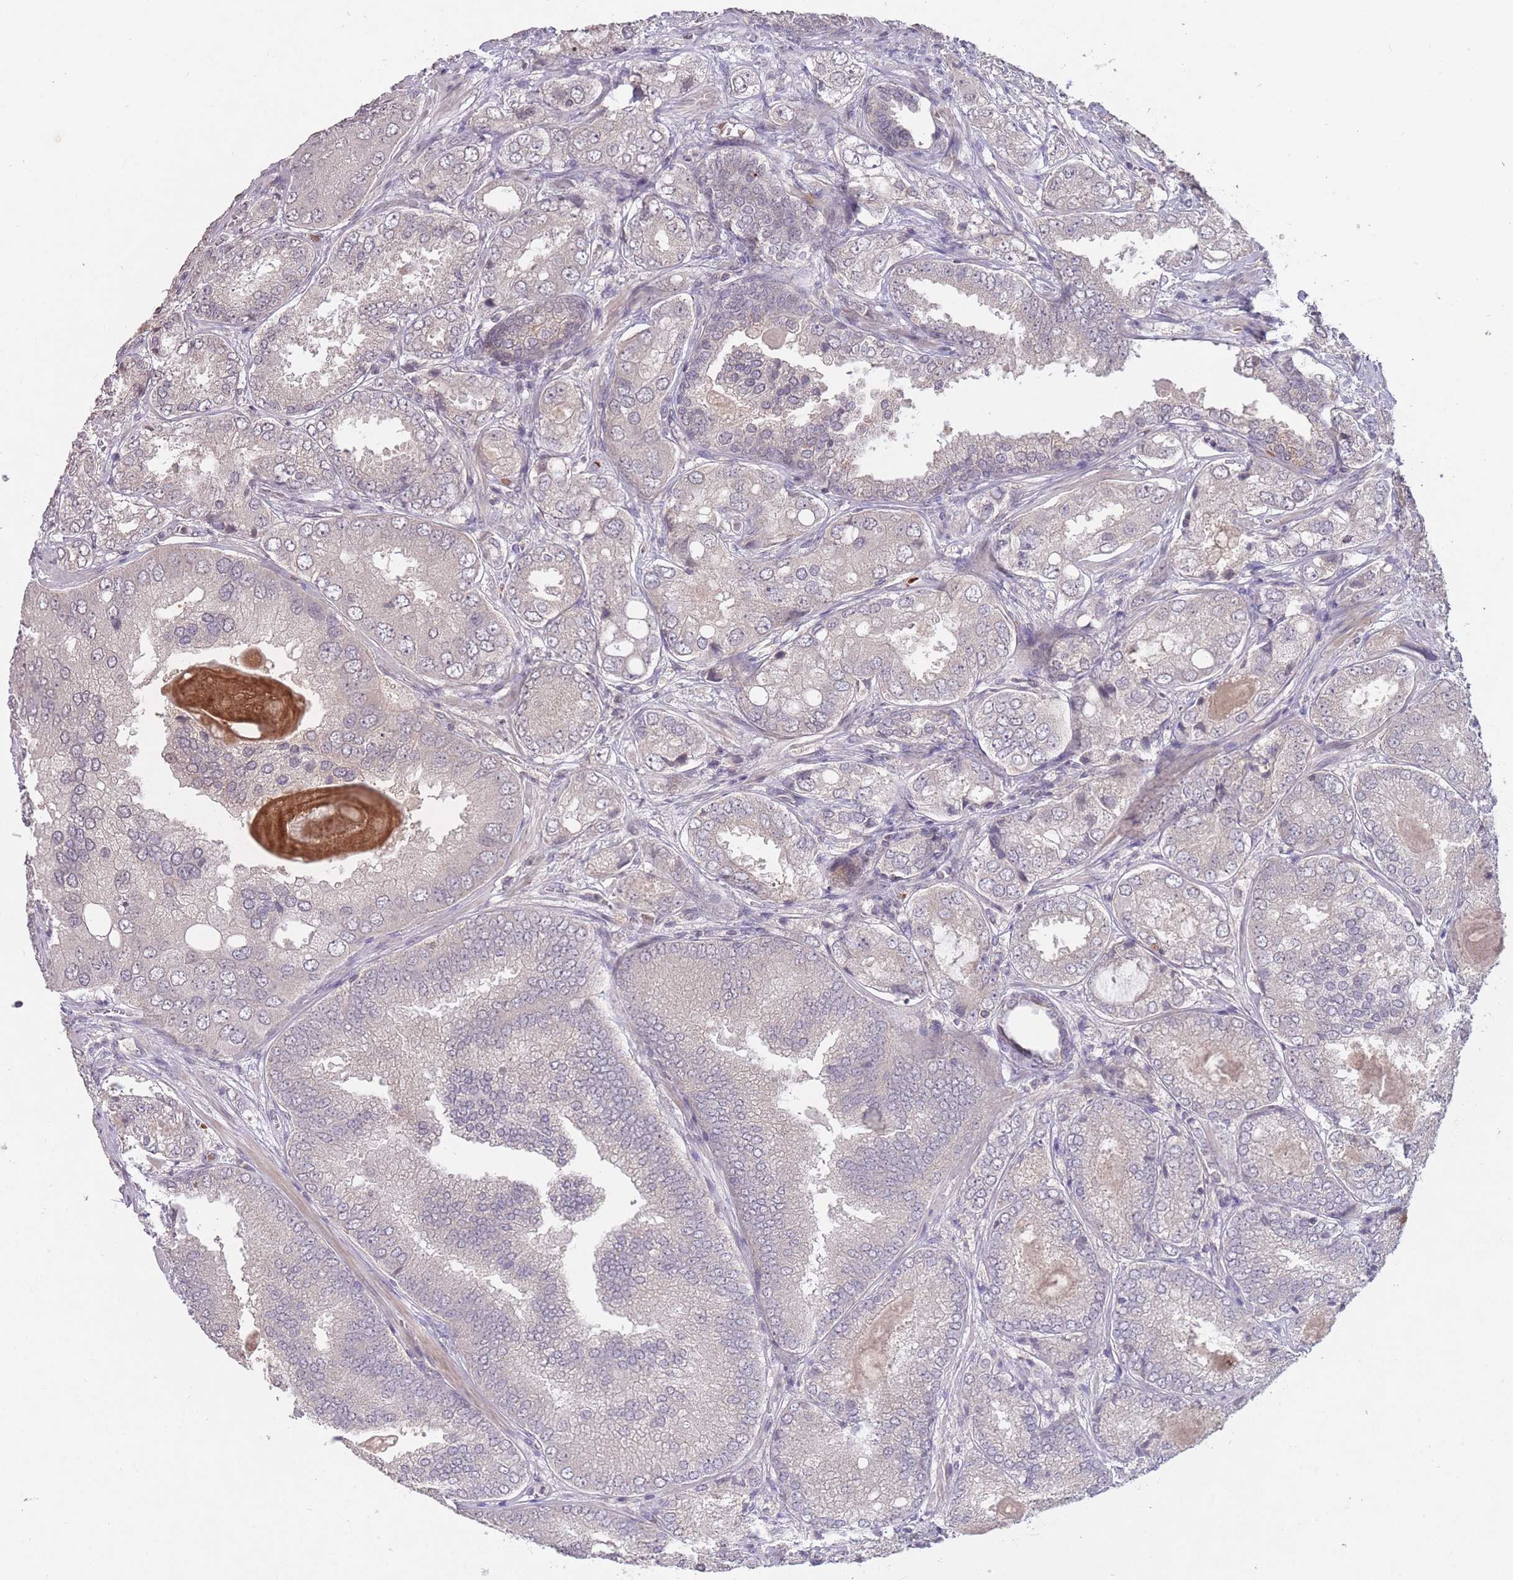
{"staining": {"intensity": "negative", "quantity": "none", "location": "none"}, "tissue": "prostate cancer", "cell_type": "Tumor cells", "image_type": "cancer", "snomed": [{"axis": "morphology", "description": "Adenocarcinoma, High grade"}, {"axis": "topography", "description": "Prostate"}], "caption": "Immunohistochemistry image of neoplastic tissue: human prostate cancer stained with DAB demonstrates no significant protein positivity in tumor cells.", "gene": "ADCYAP1R1", "patient": {"sex": "male", "age": 63}}